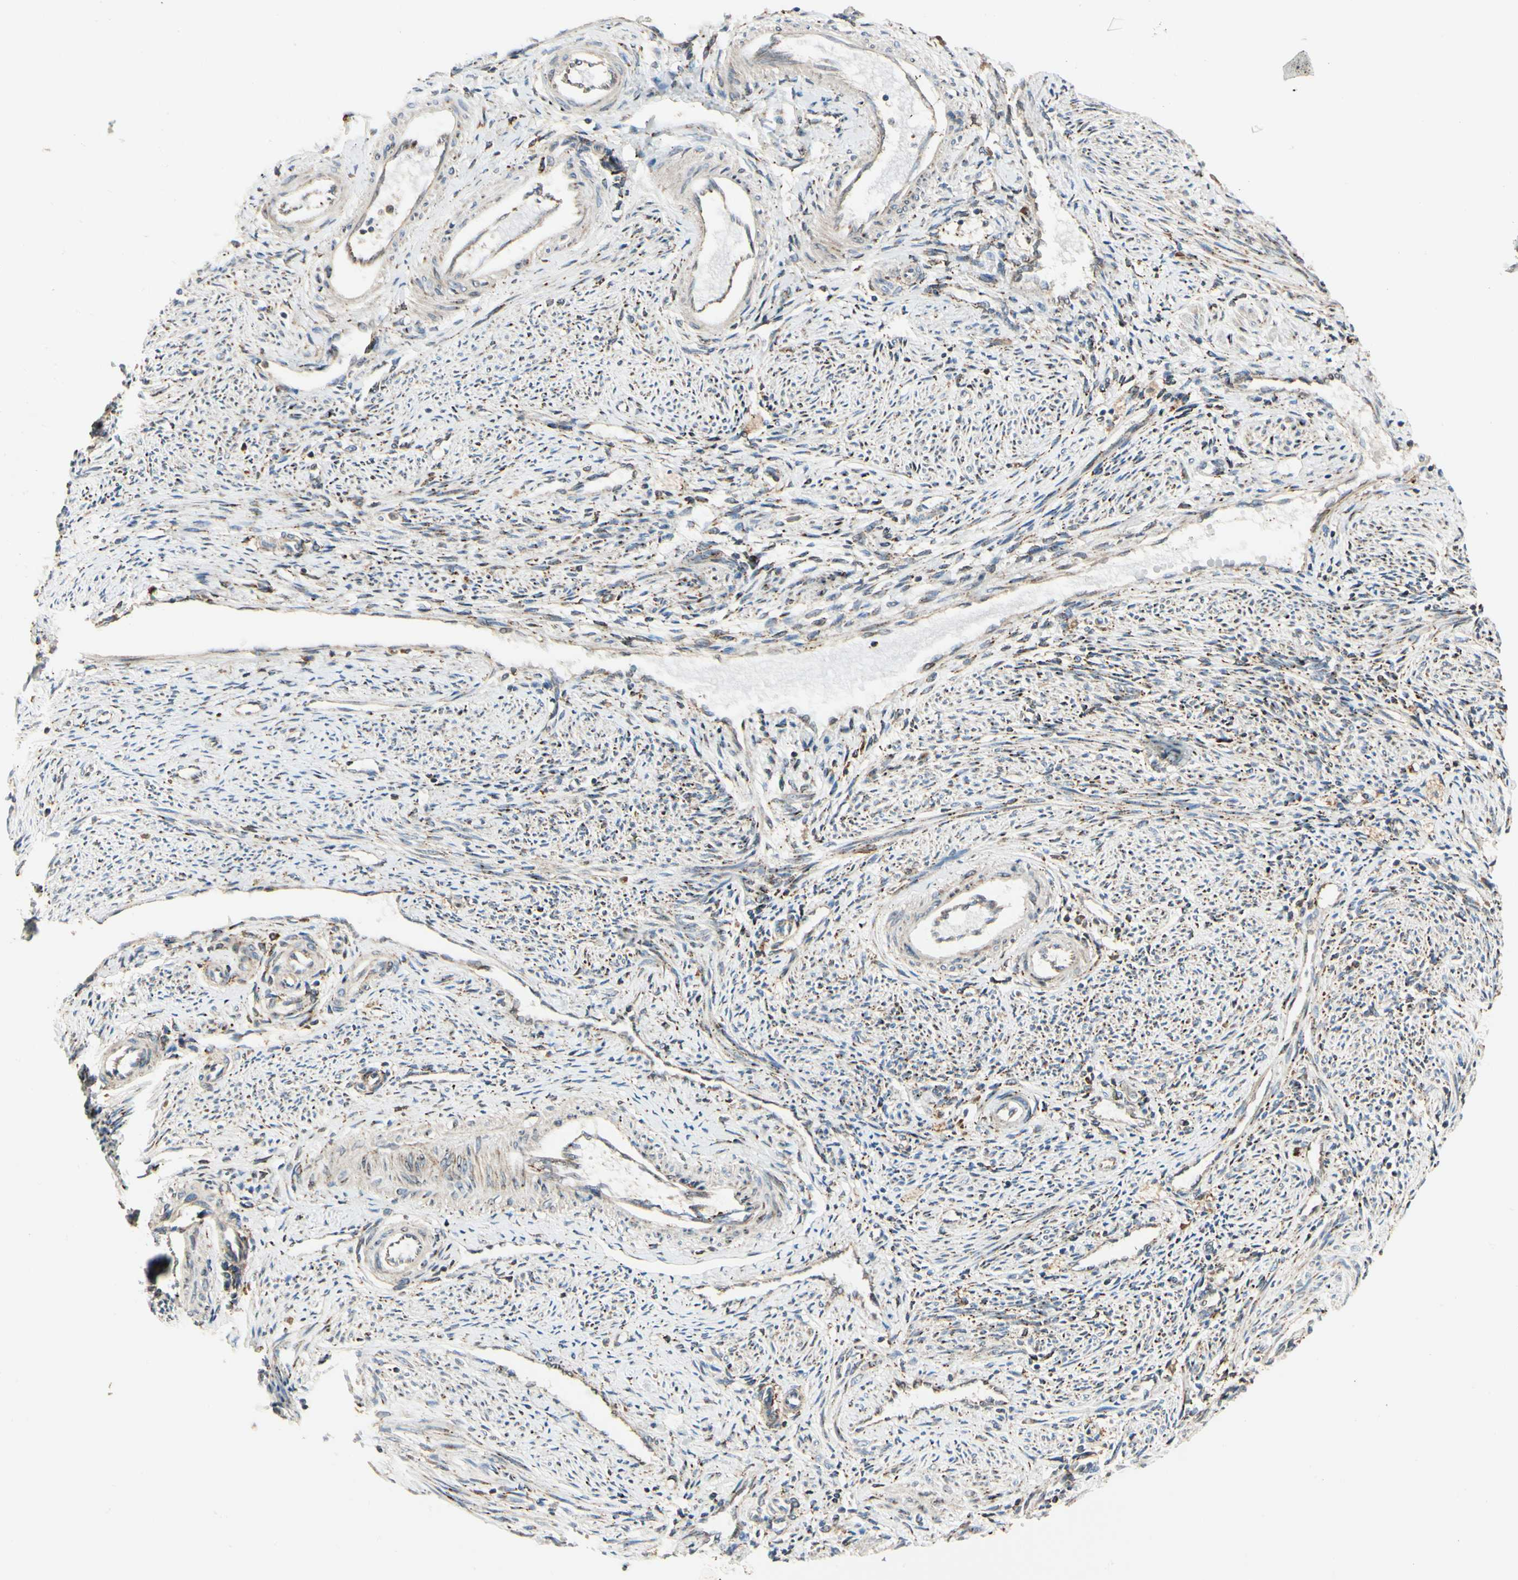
{"staining": {"intensity": "weak", "quantity": ">75%", "location": "cytoplasmic/membranous"}, "tissue": "endometrium", "cell_type": "Cells in endometrial stroma", "image_type": "normal", "snomed": [{"axis": "morphology", "description": "Normal tissue, NOS"}, {"axis": "topography", "description": "Endometrium"}], "caption": "This image exhibits IHC staining of unremarkable endometrium, with low weak cytoplasmic/membranous positivity in about >75% of cells in endometrial stroma.", "gene": "MRPL9", "patient": {"sex": "female", "age": 42}}